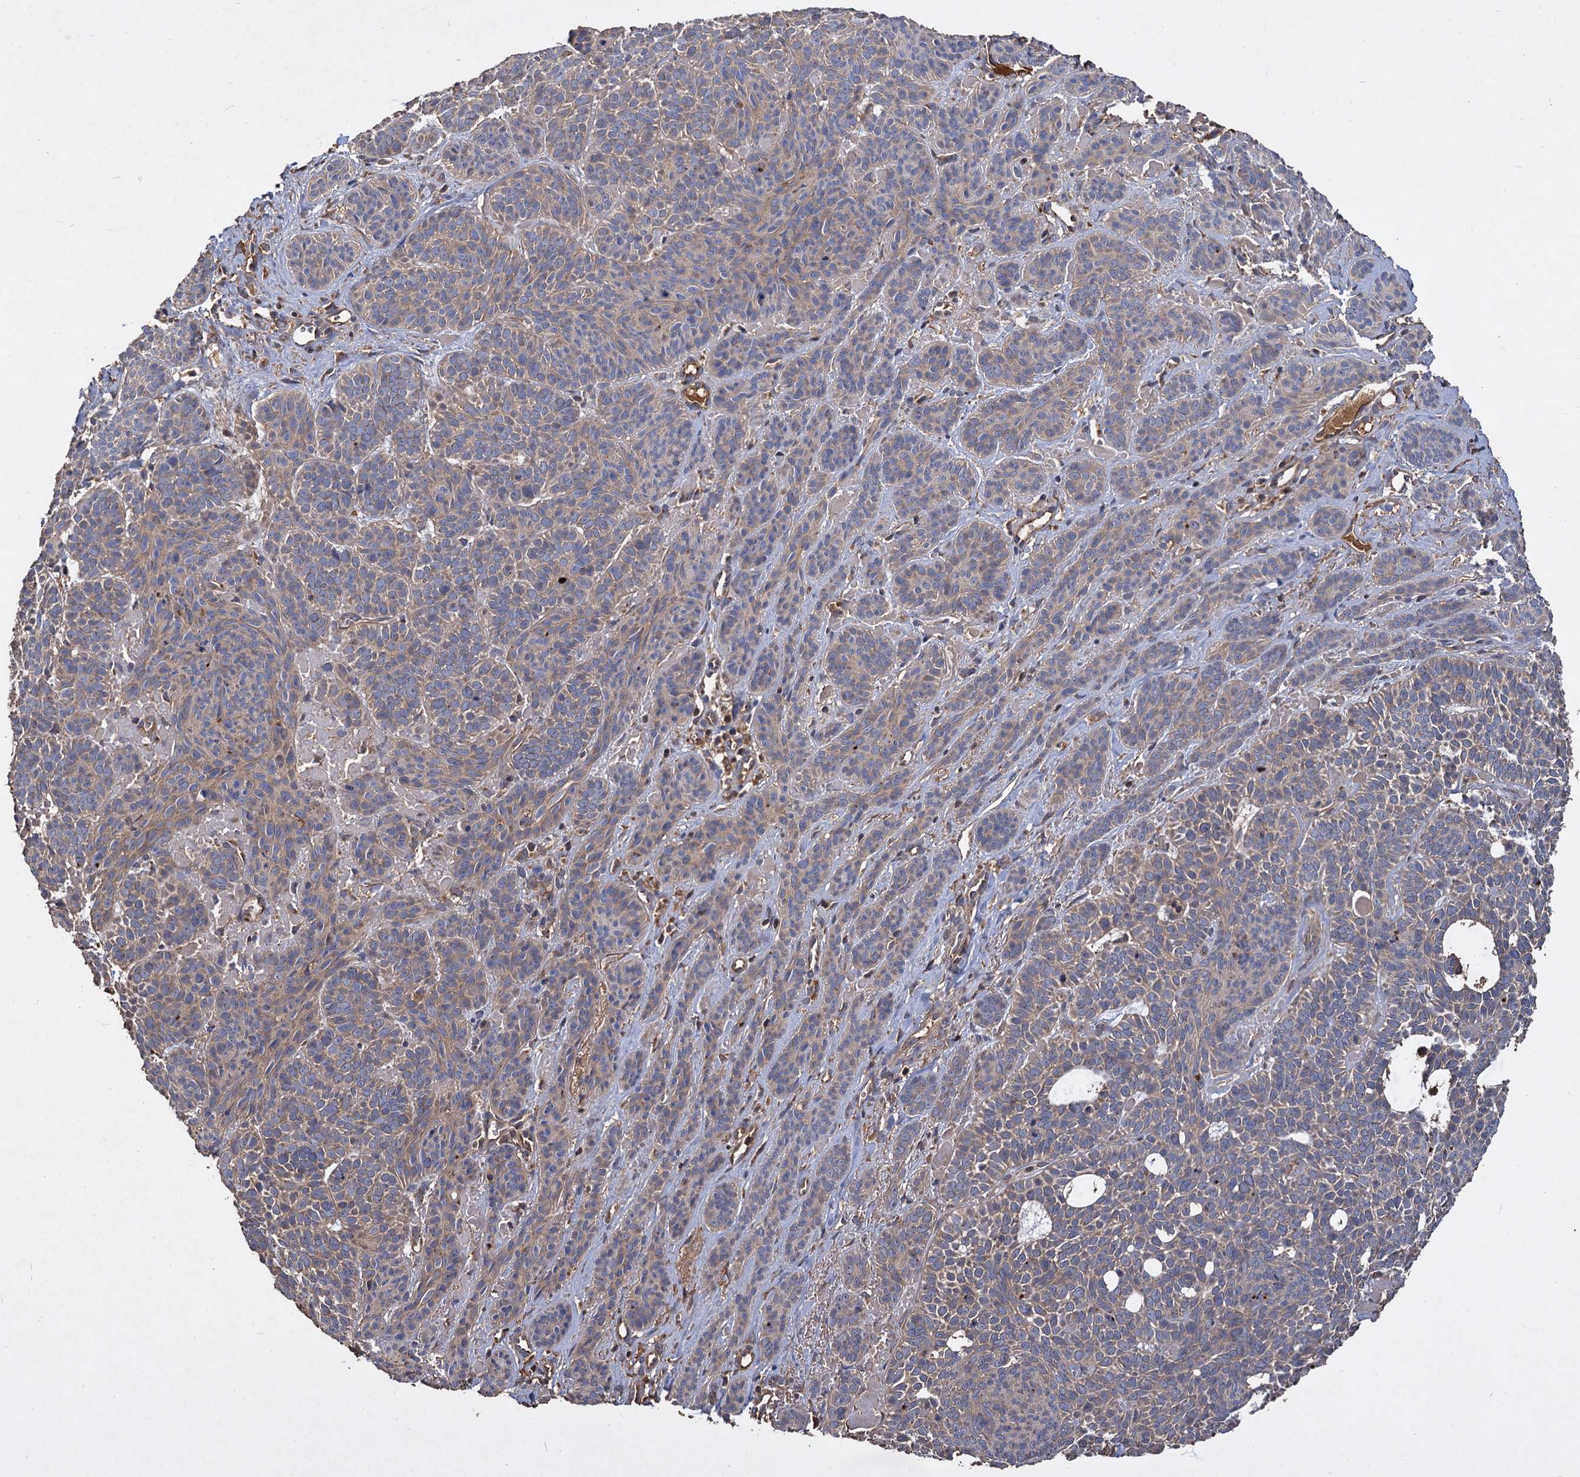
{"staining": {"intensity": "weak", "quantity": "25%-75%", "location": "cytoplasmic/membranous"}, "tissue": "skin cancer", "cell_type": "Tumor cells", "image_type": "cancer", "snomed": [{"axis": "morphology", "description": "Basal cell carcinoma"}, {"axis": "topography", "description": "Skin"}], "caption": "Approximately 25%-75% of tumor cells in human basal cell carcinoma (skin) display weak cytoplasmic/membranous protein expression as visualized by brown immunohistochemical staining.", "gene": "GCLC", "patient": {"sex": "male", "age": 85}}